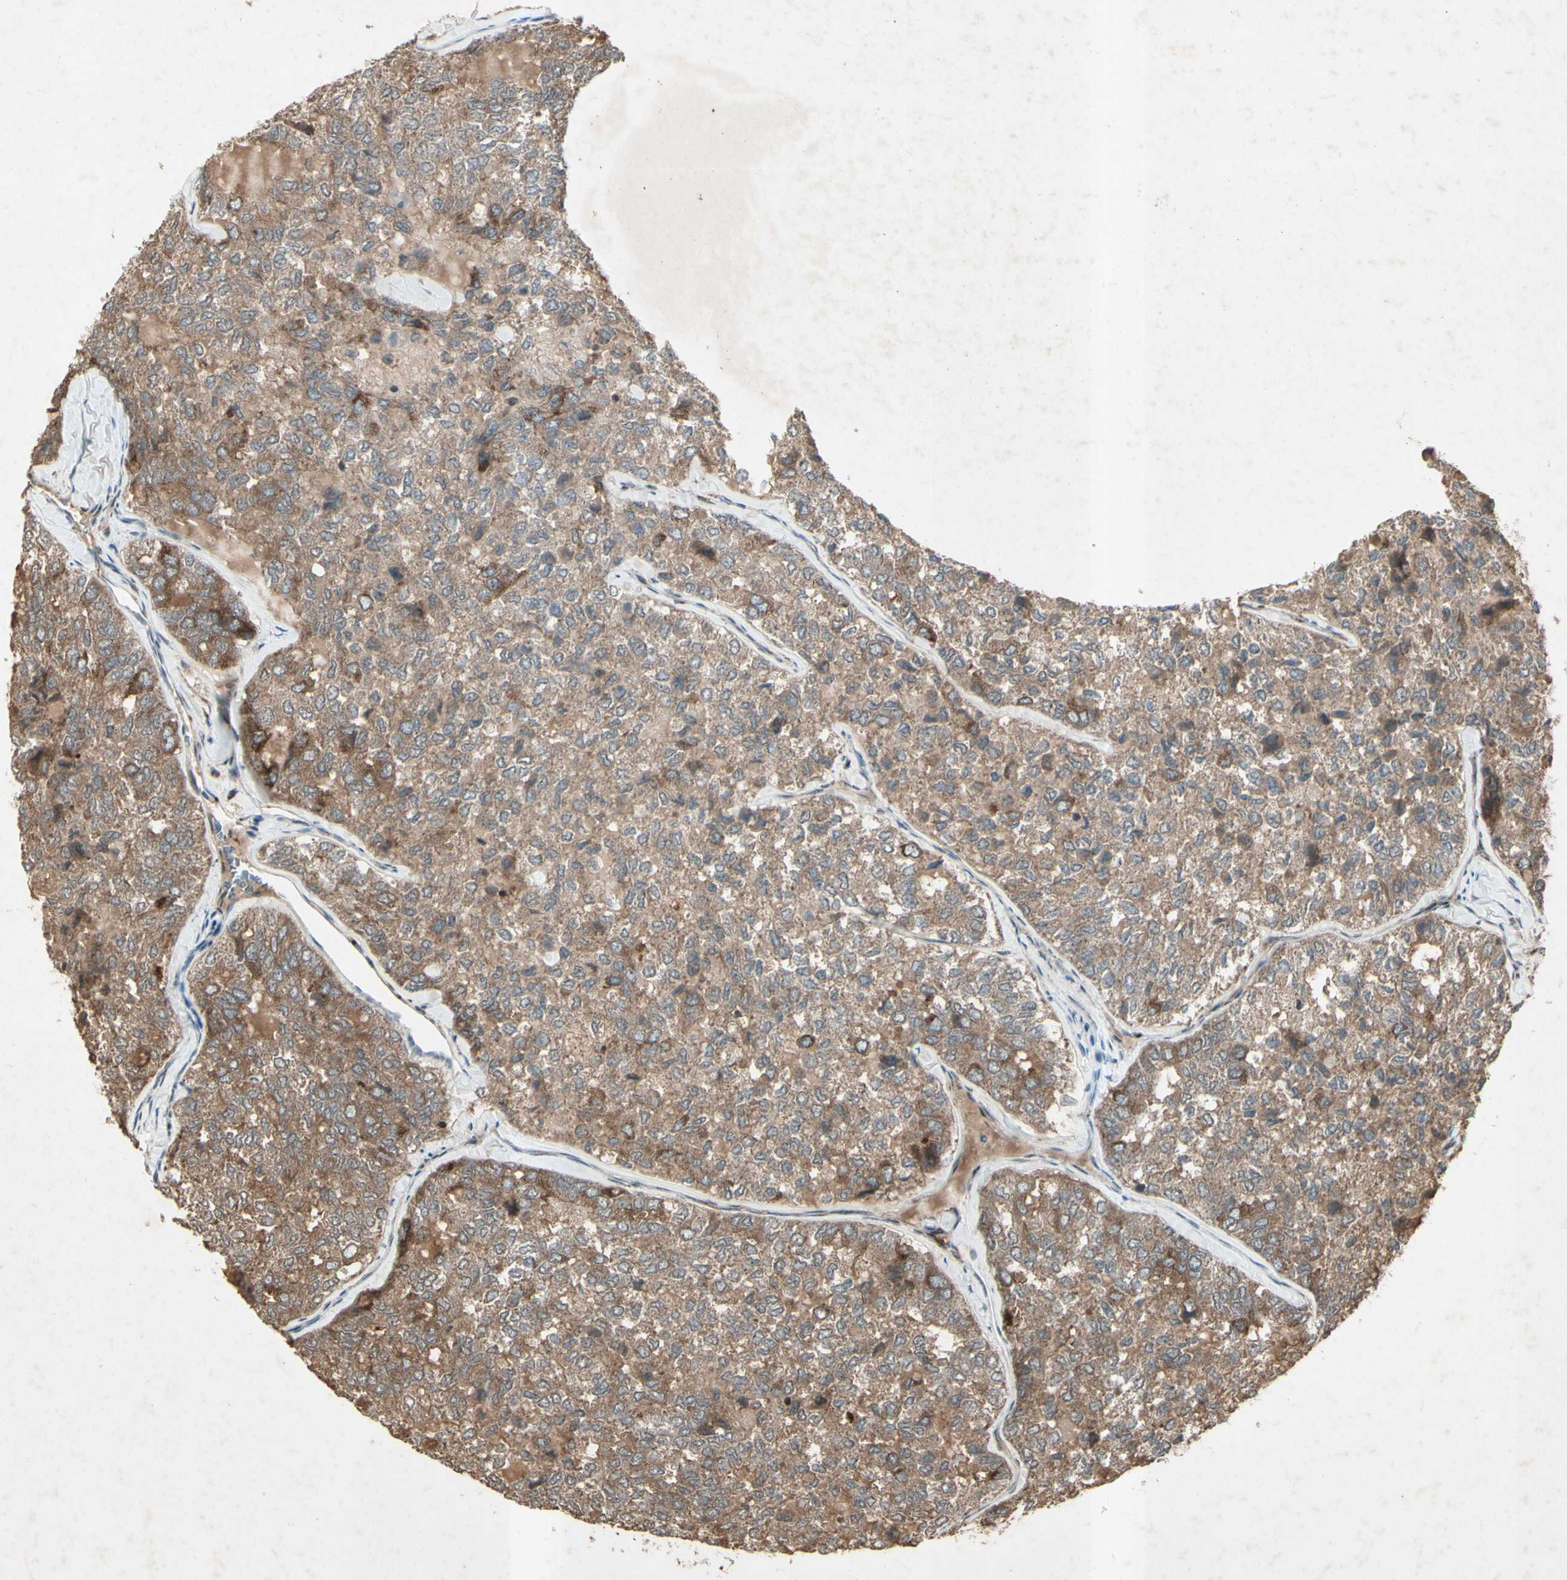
{"staining": {"intensity": "moderate", "quantity": ">75%", "location": "cytoplasmic/membranous"}, "tissue": "thyroid cancer", "cell_type": "Tumor cells", "image_type": "cancer", "snomed": [{"axis": "morphology", "description": "Follicular adenoma carcinoma, NOS"}, {"axis": "topography", "description": "Thyroid gland"}], "caption": "This is an image of immunohistochemistry (IHC) staining of thyroid follicular adenoma carcinoma, which shows moderate staining in the cytoplasmic/membranous of tumor cells.", "gene": "AP1G1", "patient": {"sex": "male", "age": 75}}